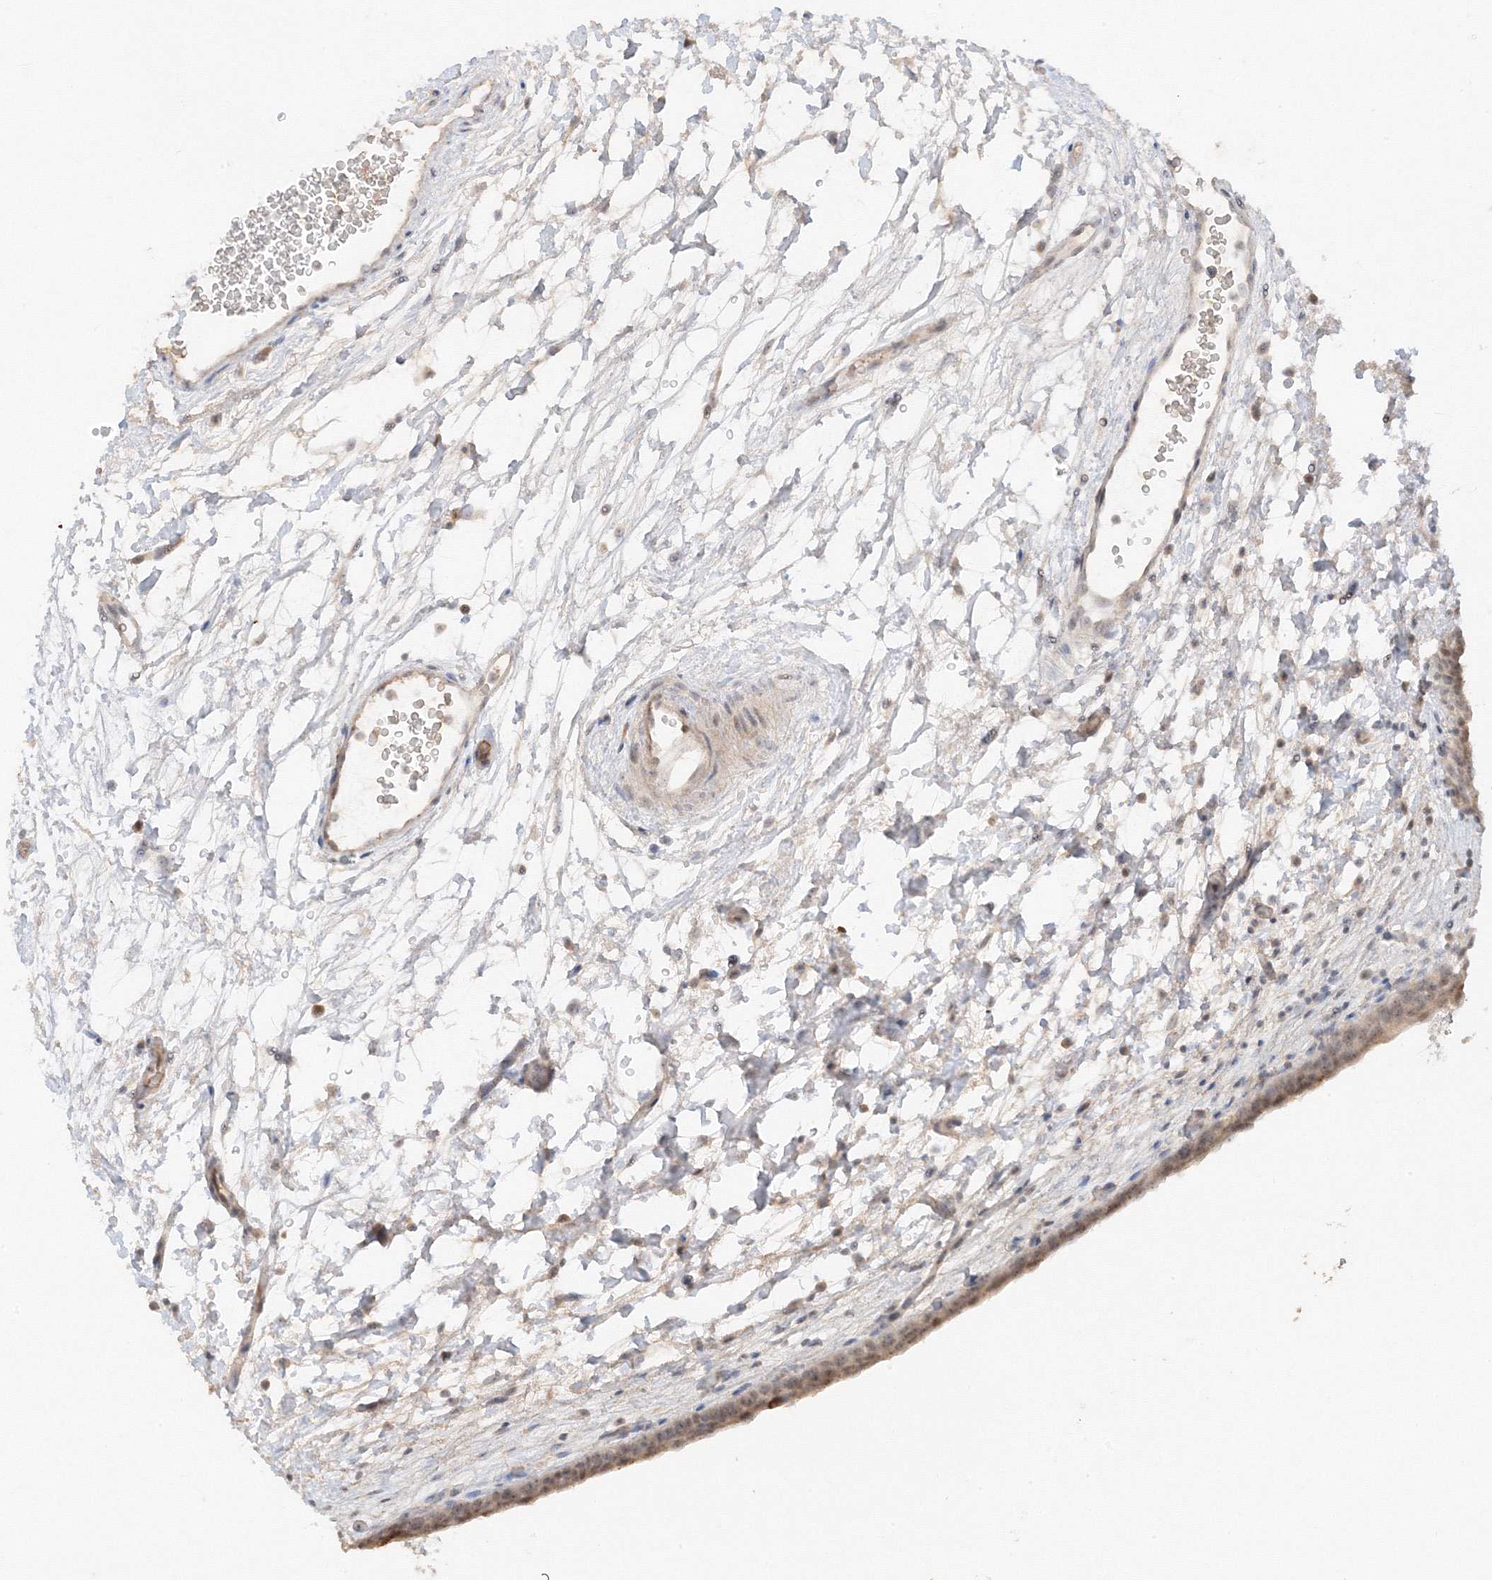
{"staining": {"intensity": "moderate", "quantity": "25%-75%", "location": "nuclear"}, "tissue": "urinary bladder", "cell_type": "Urothelial cells", "image_type": "normal", "snomed": [{"axis": "morphology", "description": "Normal tissue, NOS"}, {"axis": "topography", "description": "Urinary bladder"}], "caption": "A high-resolution image shows IHC staining of benign urinary bladder, which exhibits moderate nuclear expression in approximately 25%-75% of urothelial cells. (DAB IHC, brown staining for protein, blue staining for nuclei).", "gene": "ETAA1", "patient": {"sex": "male", "age": 83}}